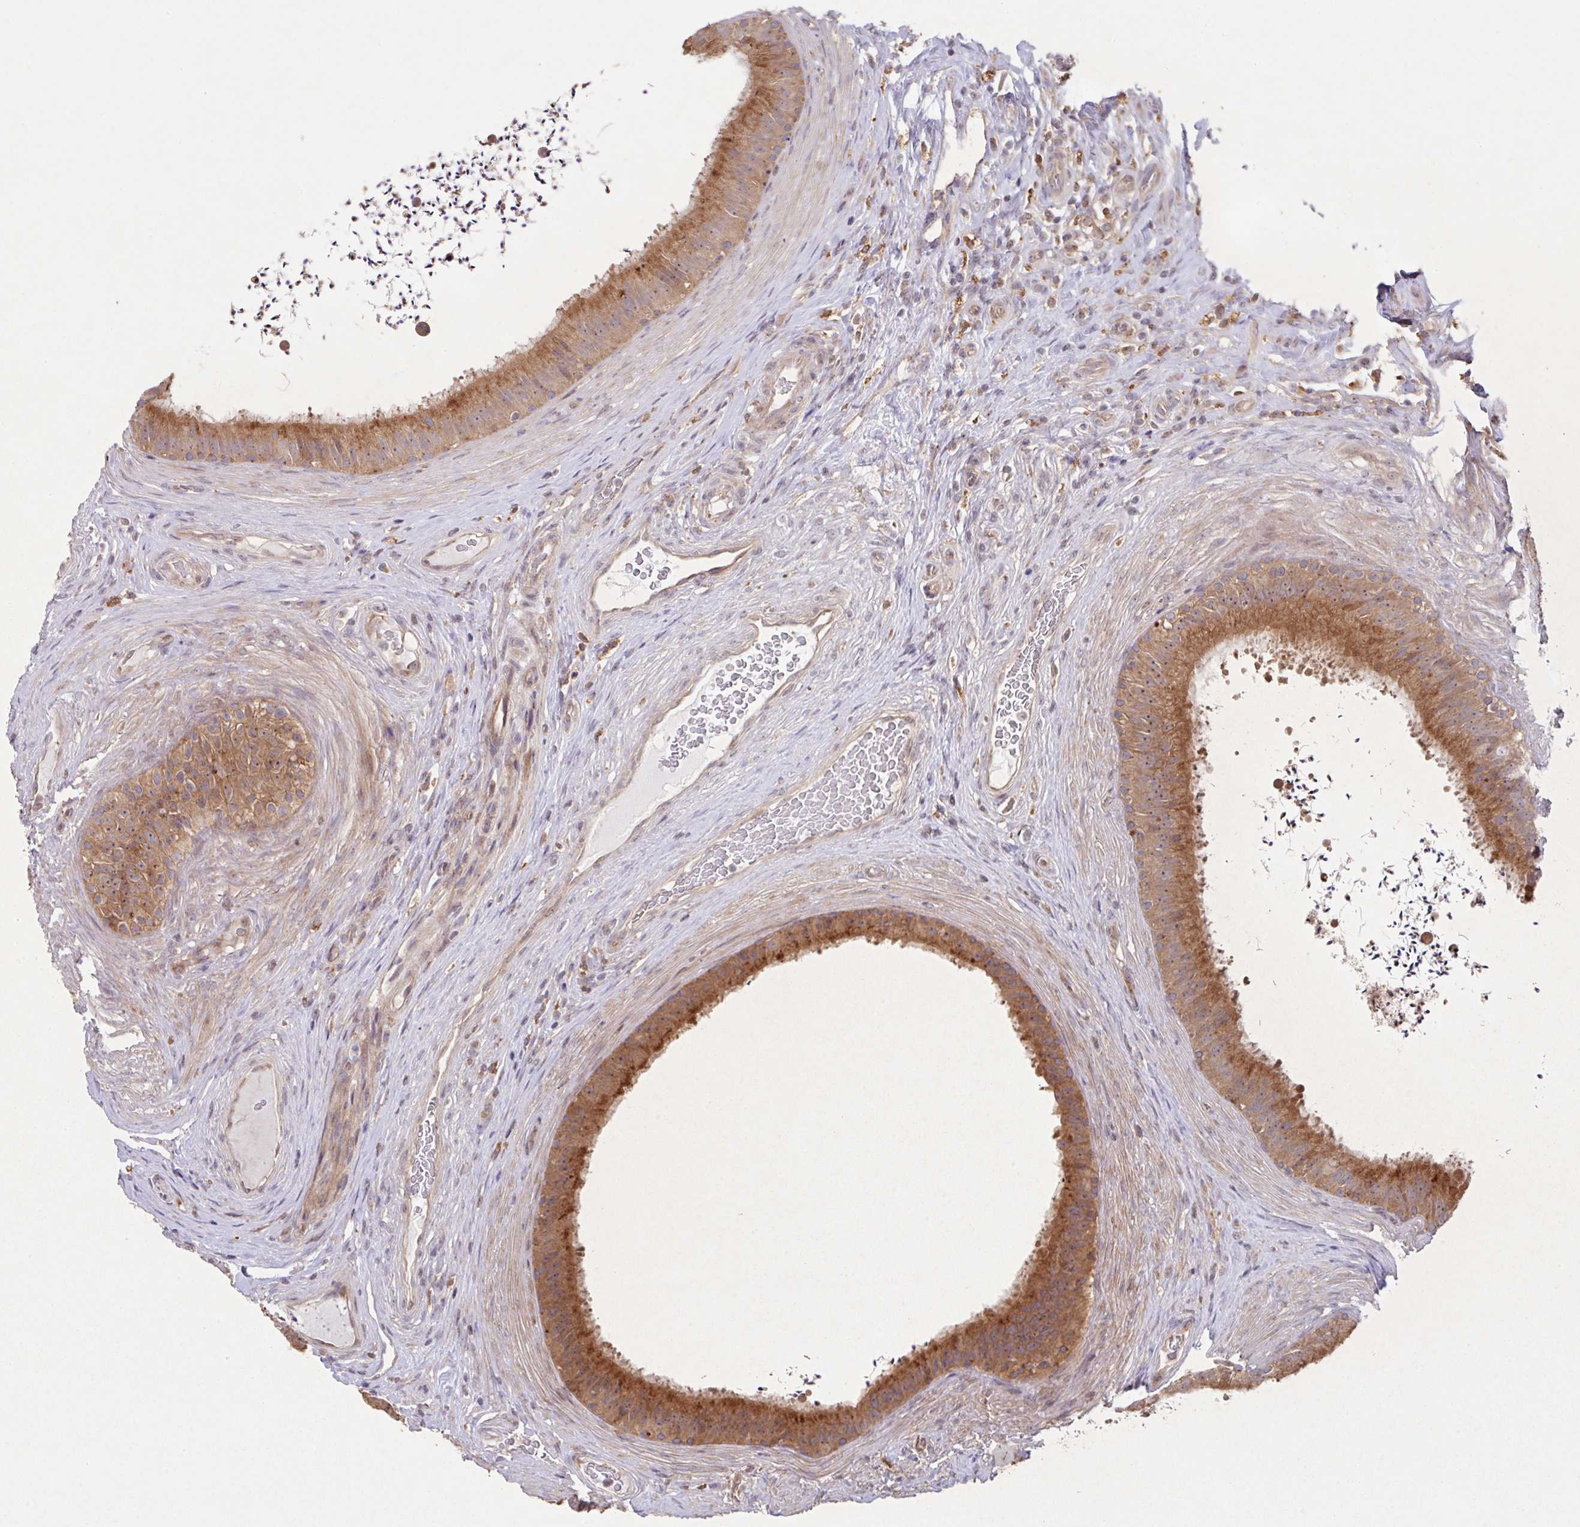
{"staining": {"intensity": "moderate", "quantity": ">75%", "location": "cytoplasmic/membranous"}, "tissue": "epididymis", "cell_type": "Glandular cells", "image_type": "normal", "snomed": [{"axis": "morphology", "description": "Normal tissue, NOS"}, {"axis": "topography", "description": "Testis"}, {"axis": "topography", "description": "Epididymis"}], "caption": "Immunohistochemistry of unremarkable epididymis demonstrates medium levels of moderate cytoplasmic/membranous positivity in about >75% of glandular cells.", "gene": "TRIM14", "patient": {"sex": "male", "age": 41}}